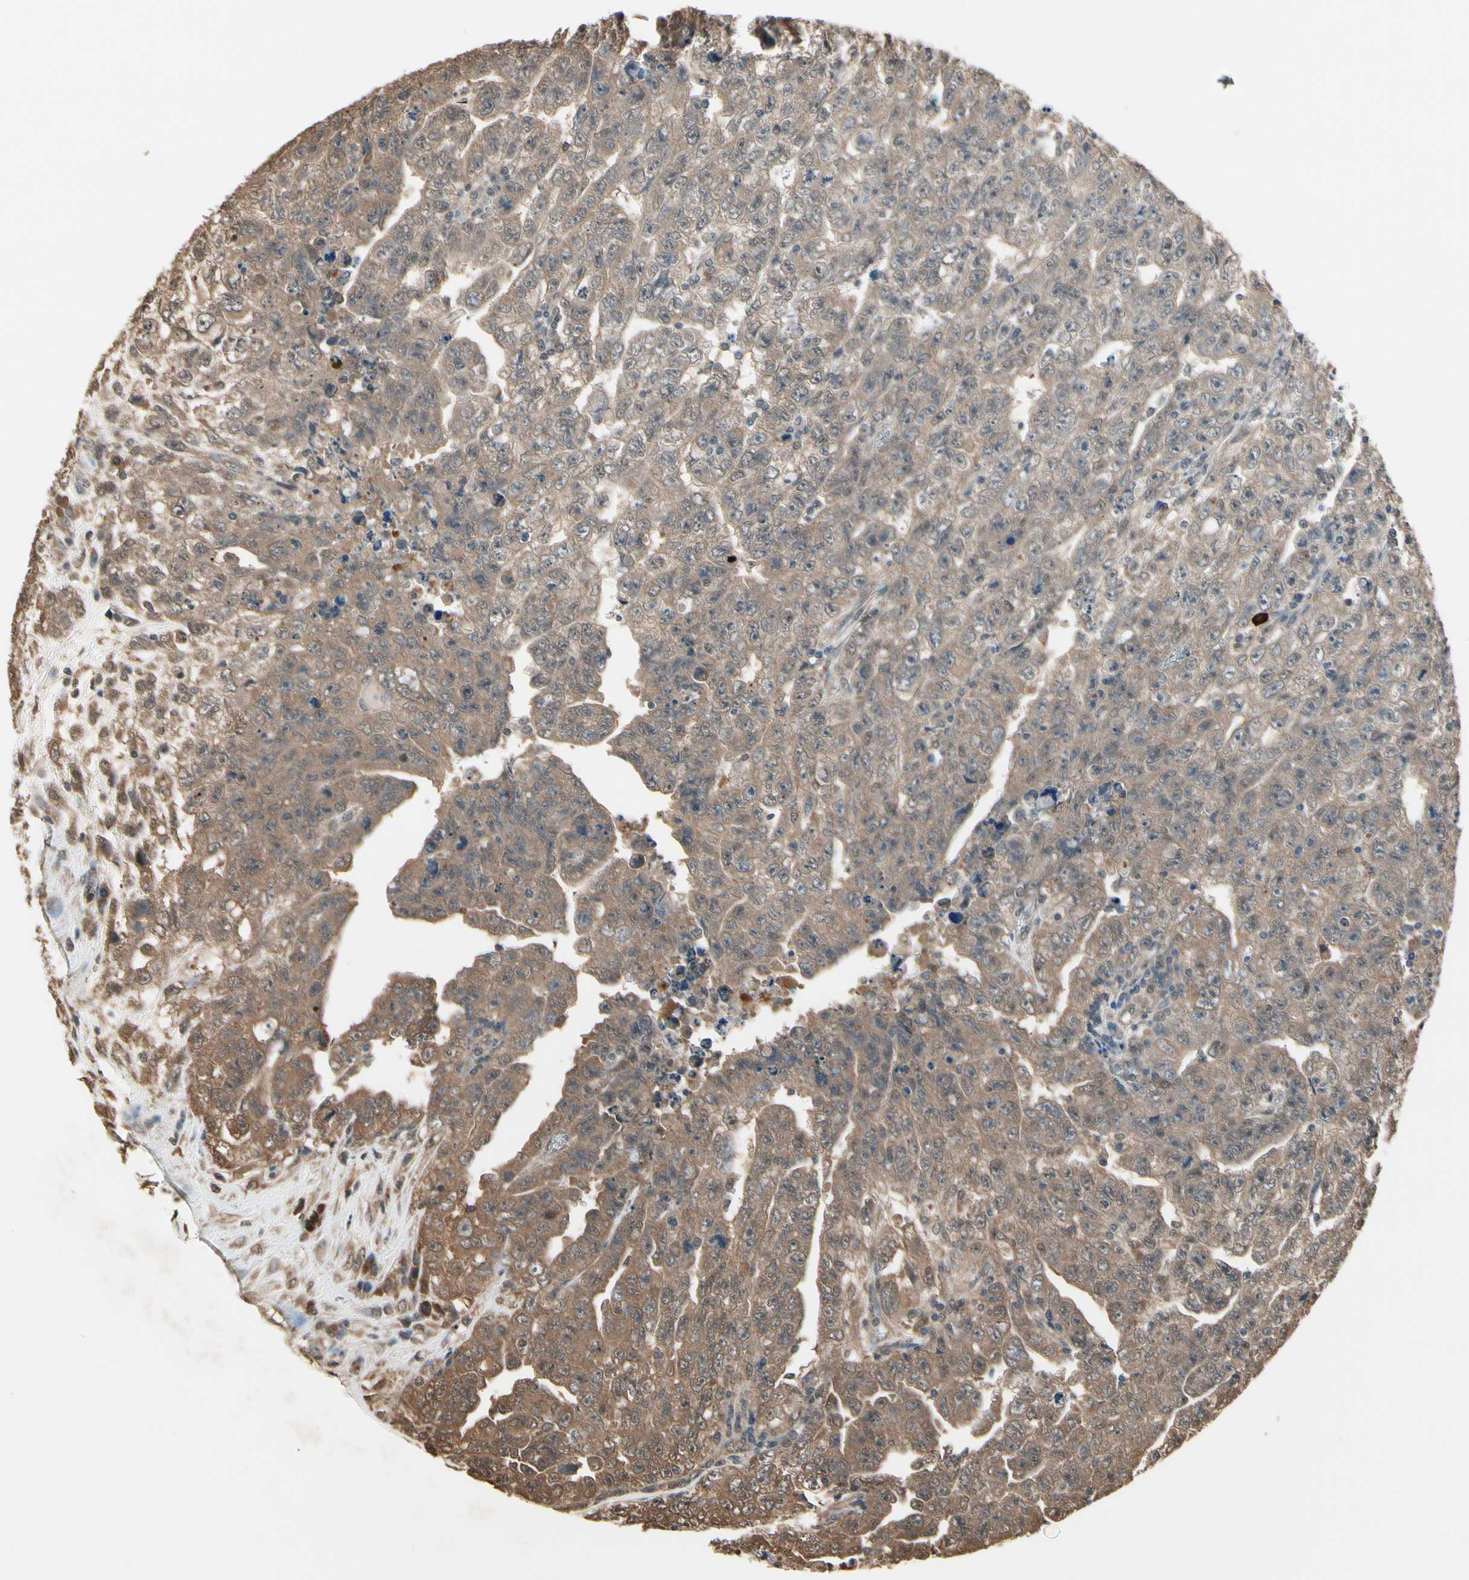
{"staining": {"intensity": "moderate", "quantity": ">75%", "location": "cytoplasmic/membranous"}, "tissue": "testis cancer", "cell_type": "Tumor cells", "image_type": "cancer", "snomed": [{"axis": "morphology", "description": "Carcinoma, Embryonal, NOS"}, {"axis": "topography", "description": "Testis"}], "caption": "Human testis cancer stained with a brown dye demonstrates moderate cytoplasmic/membranous positive staining in about >75% of tumor cells.", "gene": "PNPLA7", "patient": {"sex": "male", "age": 28}}